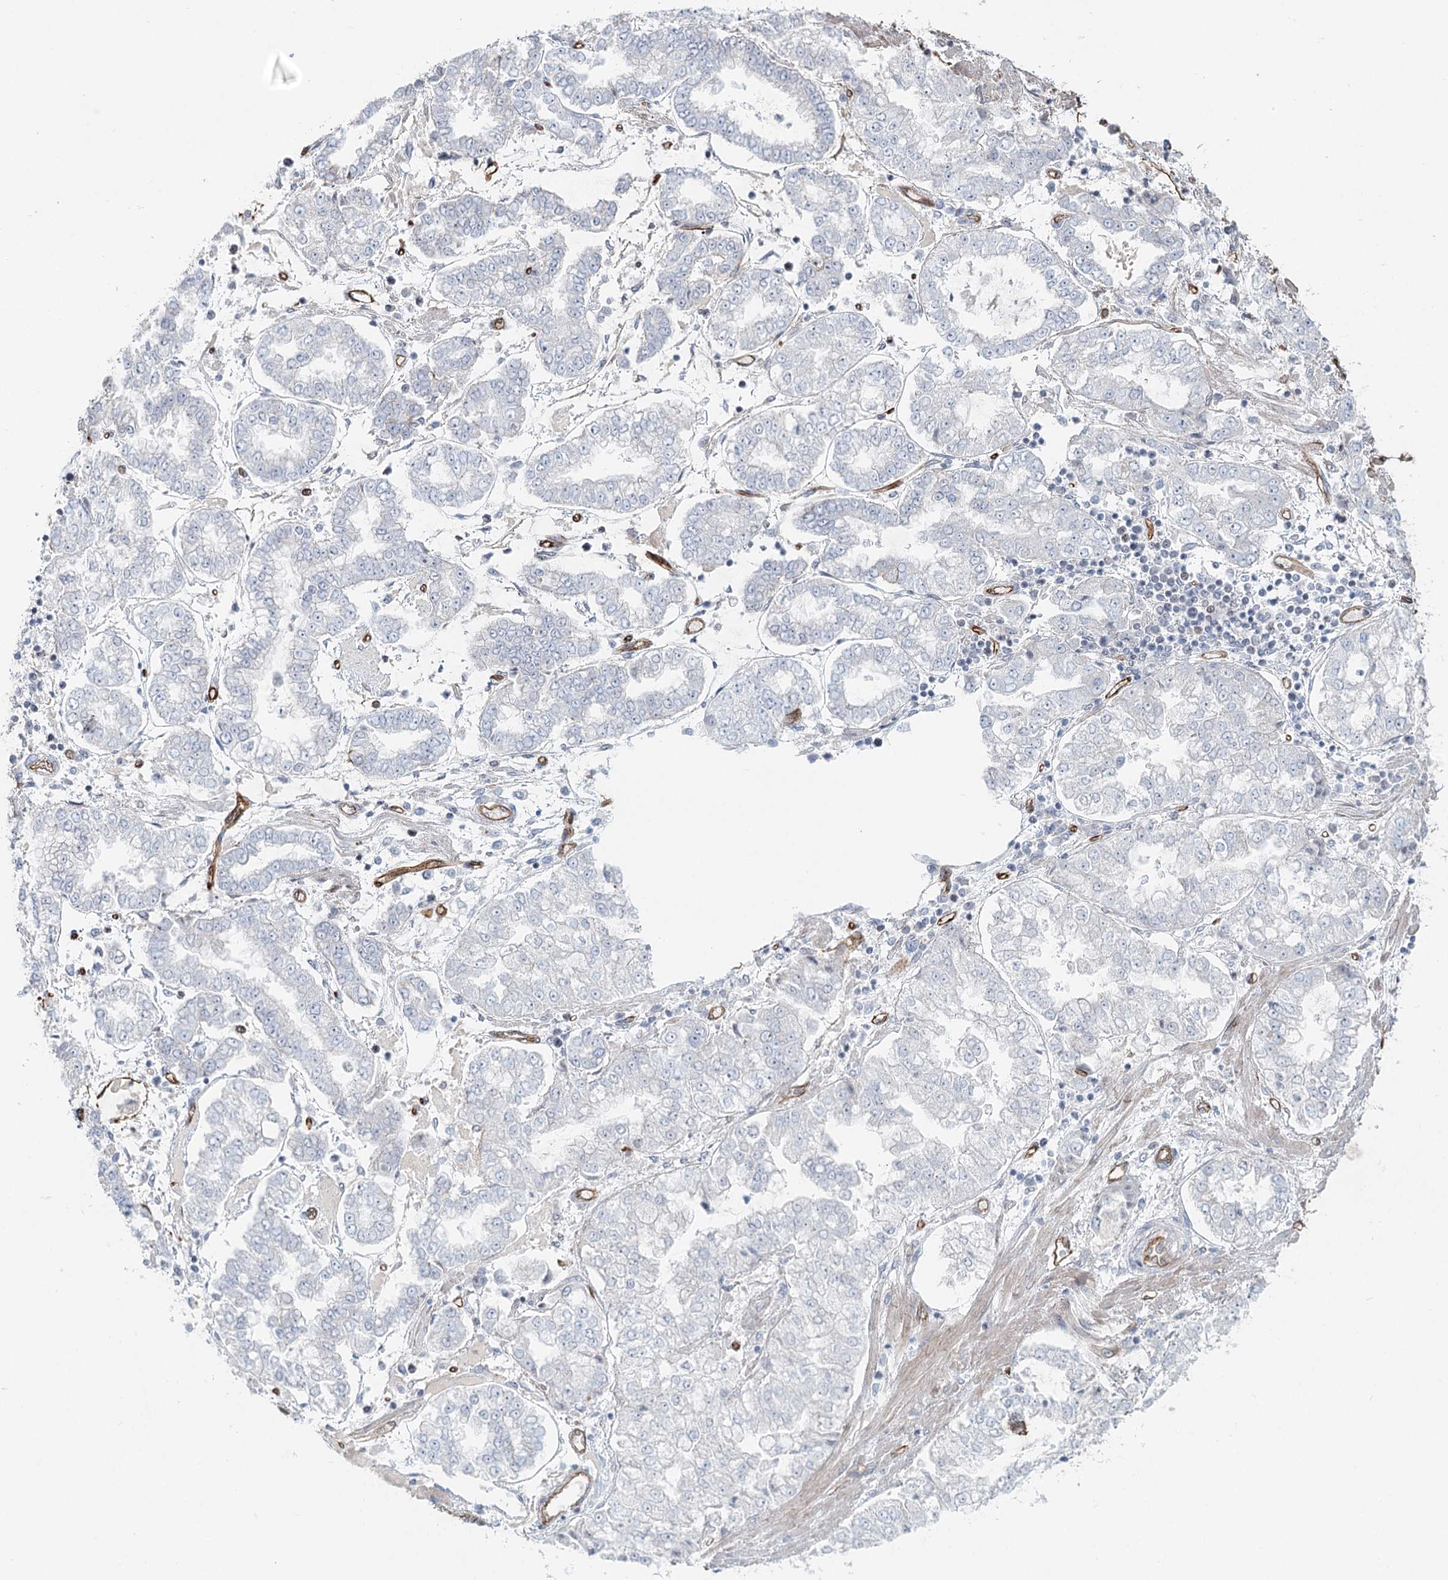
{"staining": {"intensity": "negative", "quantity": "none", "location": "none"}, "tissue": "stomach cancer", "cell_type": "Tumor cells", "image_type": "cancer", "snomed": [{"axis": "morphology", "description": "Adenocarcinoma, NOS"}, {"axis": "topography", "description": "Stomach"}], "caption": "Immunohistochemistry histopathology image of human stomach cancer (adenocarcinoma) stained for a protein (brown), which reveals no staining in tumor cells.", "gene": "ZFYVE28", "patient": {"sex": "male", "age": 76}}